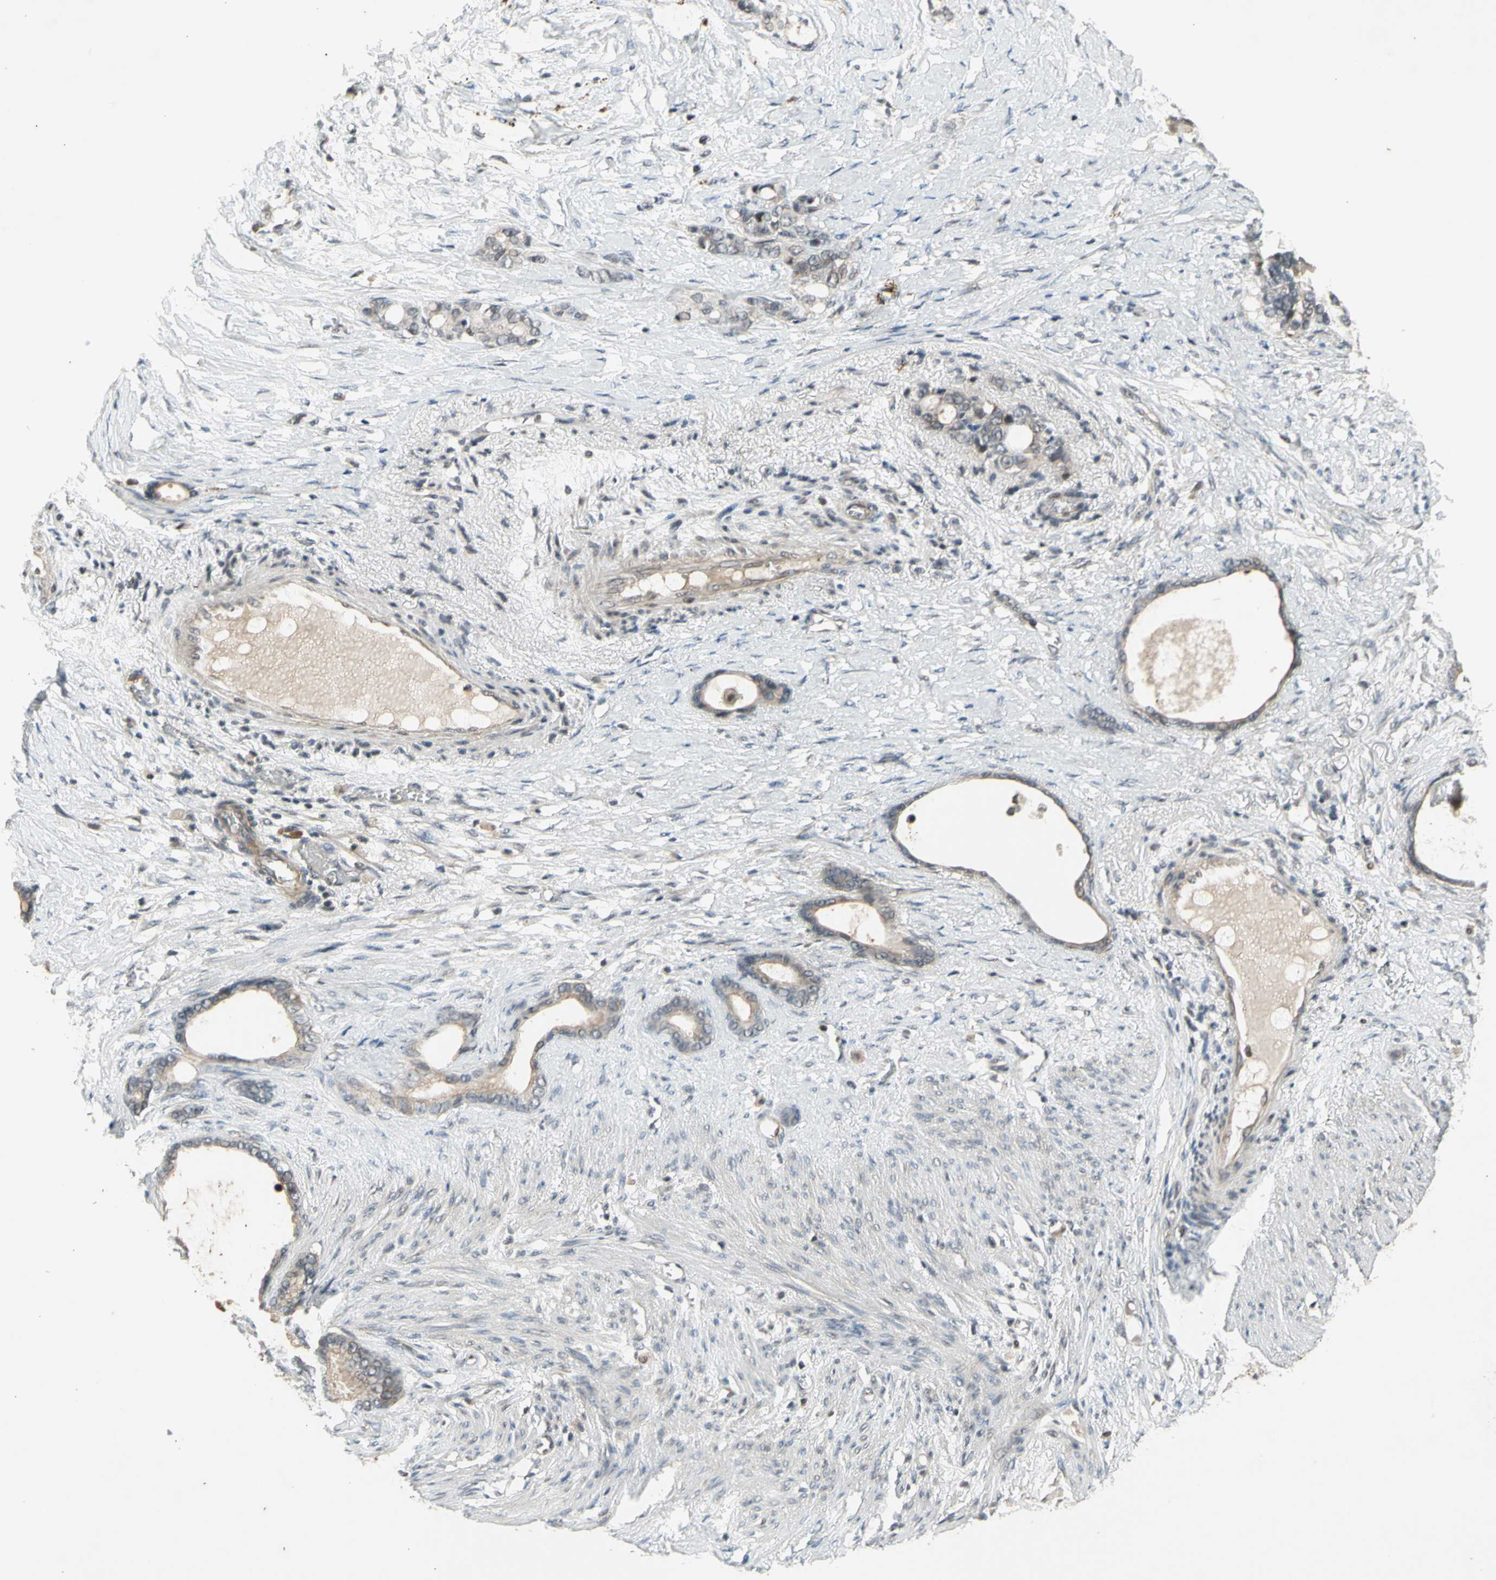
{"staining": {"intensity": "weak", "quantity": ">75%", "location": "cytoplasmic/membranous"}, "tissue": "stomach cancer", "cell_type": "Tumor cells", "image_type": "cancer", "snomed": [{"axis": "morphology", "description": "Adenocarcinoma, NOS"}, {"axis": "topography", "description": "Stomach"}], "caption": "Stomach cancer stained with a brown dye shows weak cytoplasmic/membranous positive staining in about >75% of tumor cells.", "gene": "EFNB2", "patient": {"sex": "female", "age": 75}}